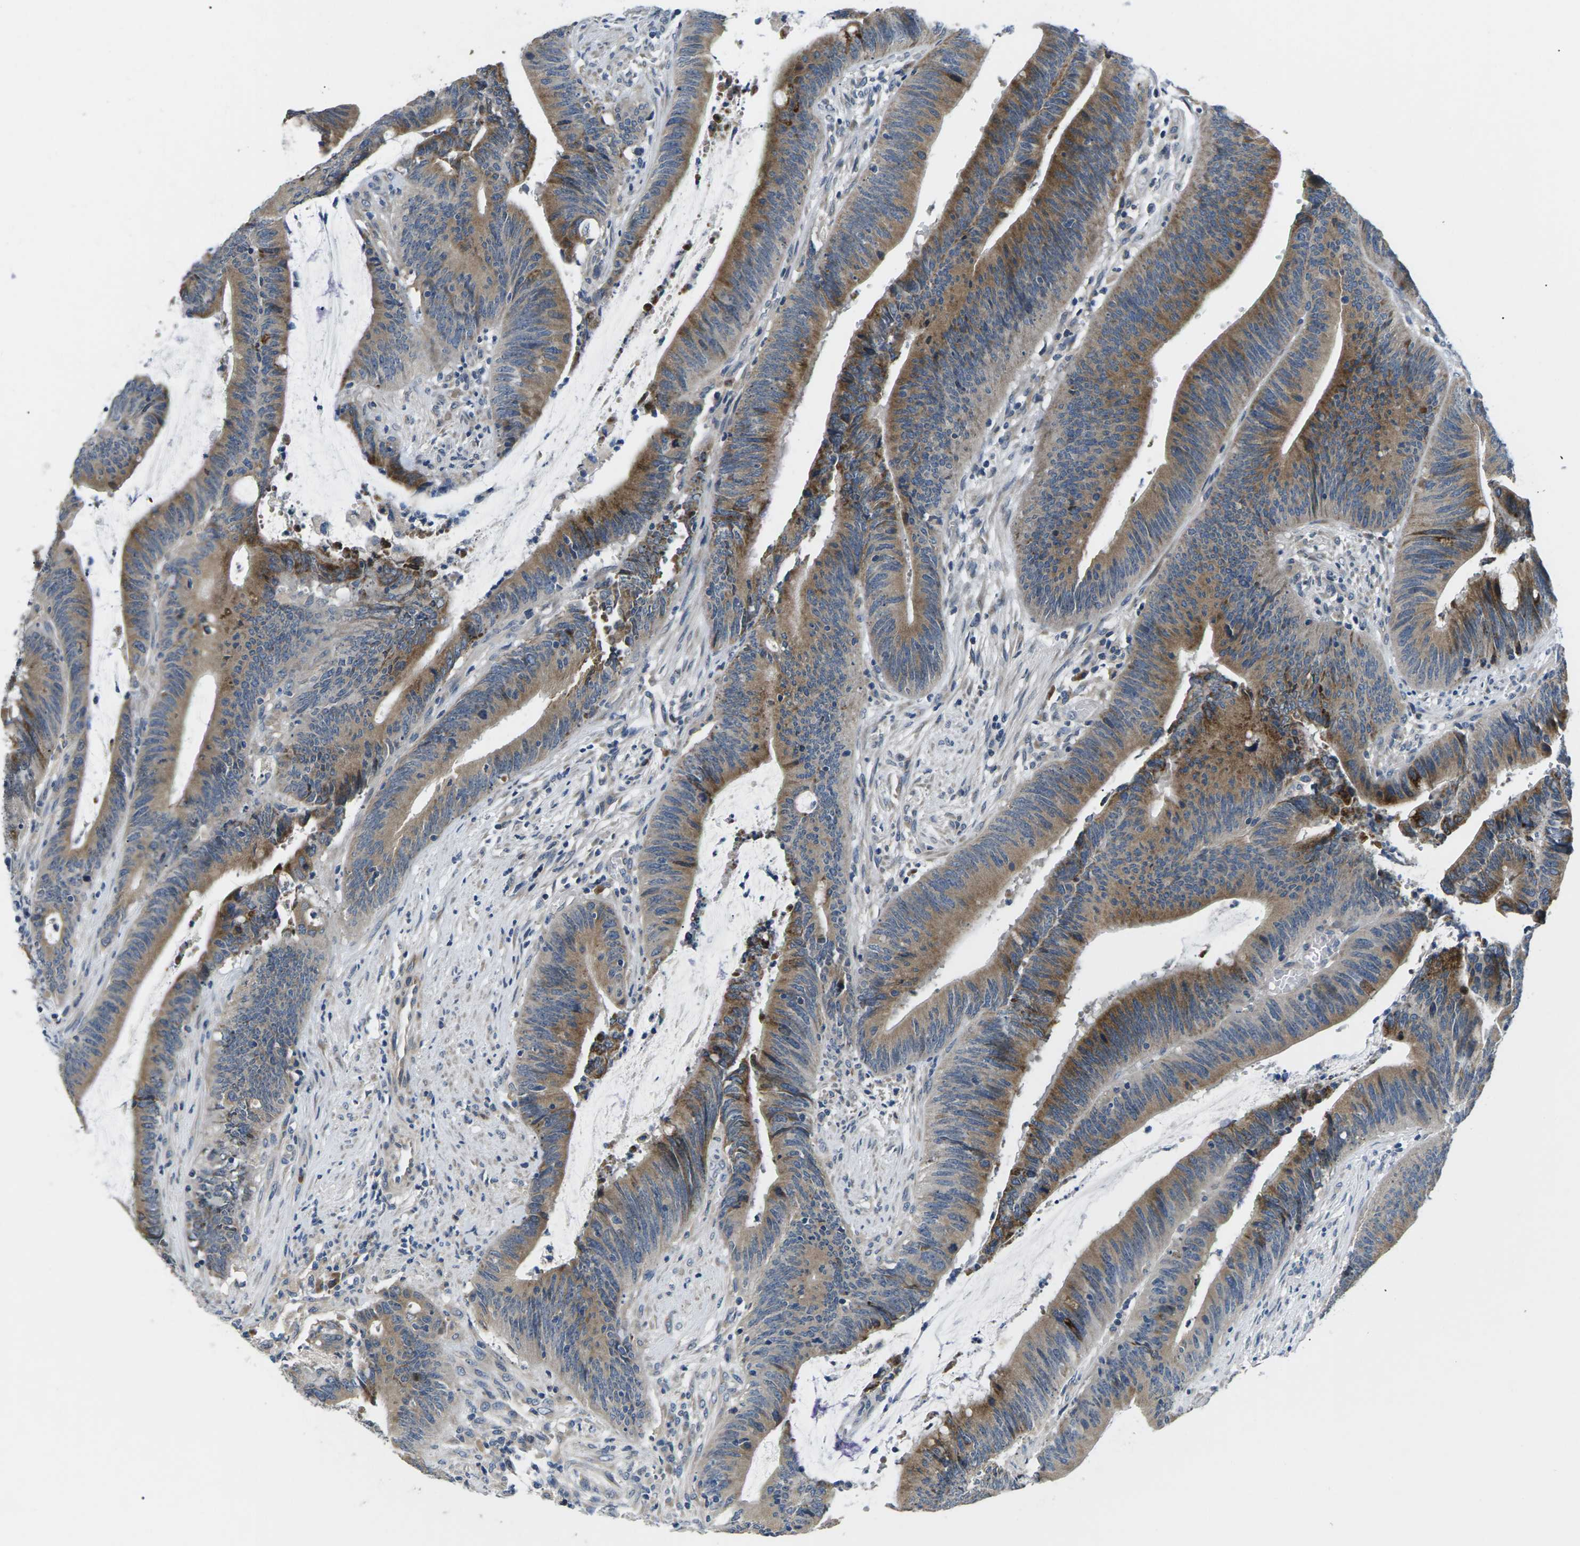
{"staining": {"intensity": "moderate", "quantity": ">75%", "location": "cytoplasmic/membranous"}, "tissue": "colorectal cancer", "cell_type": "Tumor cells", "image_type": "cancer", "snomed": [{"axis": "morphology", "description": "Normal tissue, NOS"}, {"axis": "morphology", "description": "Adenocarcinoma, NOS"}, {"axis": "topography", "description": "Rectum"}], "caption": "Human adenocarcinoma (colorectal) stained for a protein (brown) shows moderate cytoplasmic/membranous positive staining in about >75% of tumor cells.", "gene": "ERGIC3", "patient": {"sex": "female", "age": 66}}